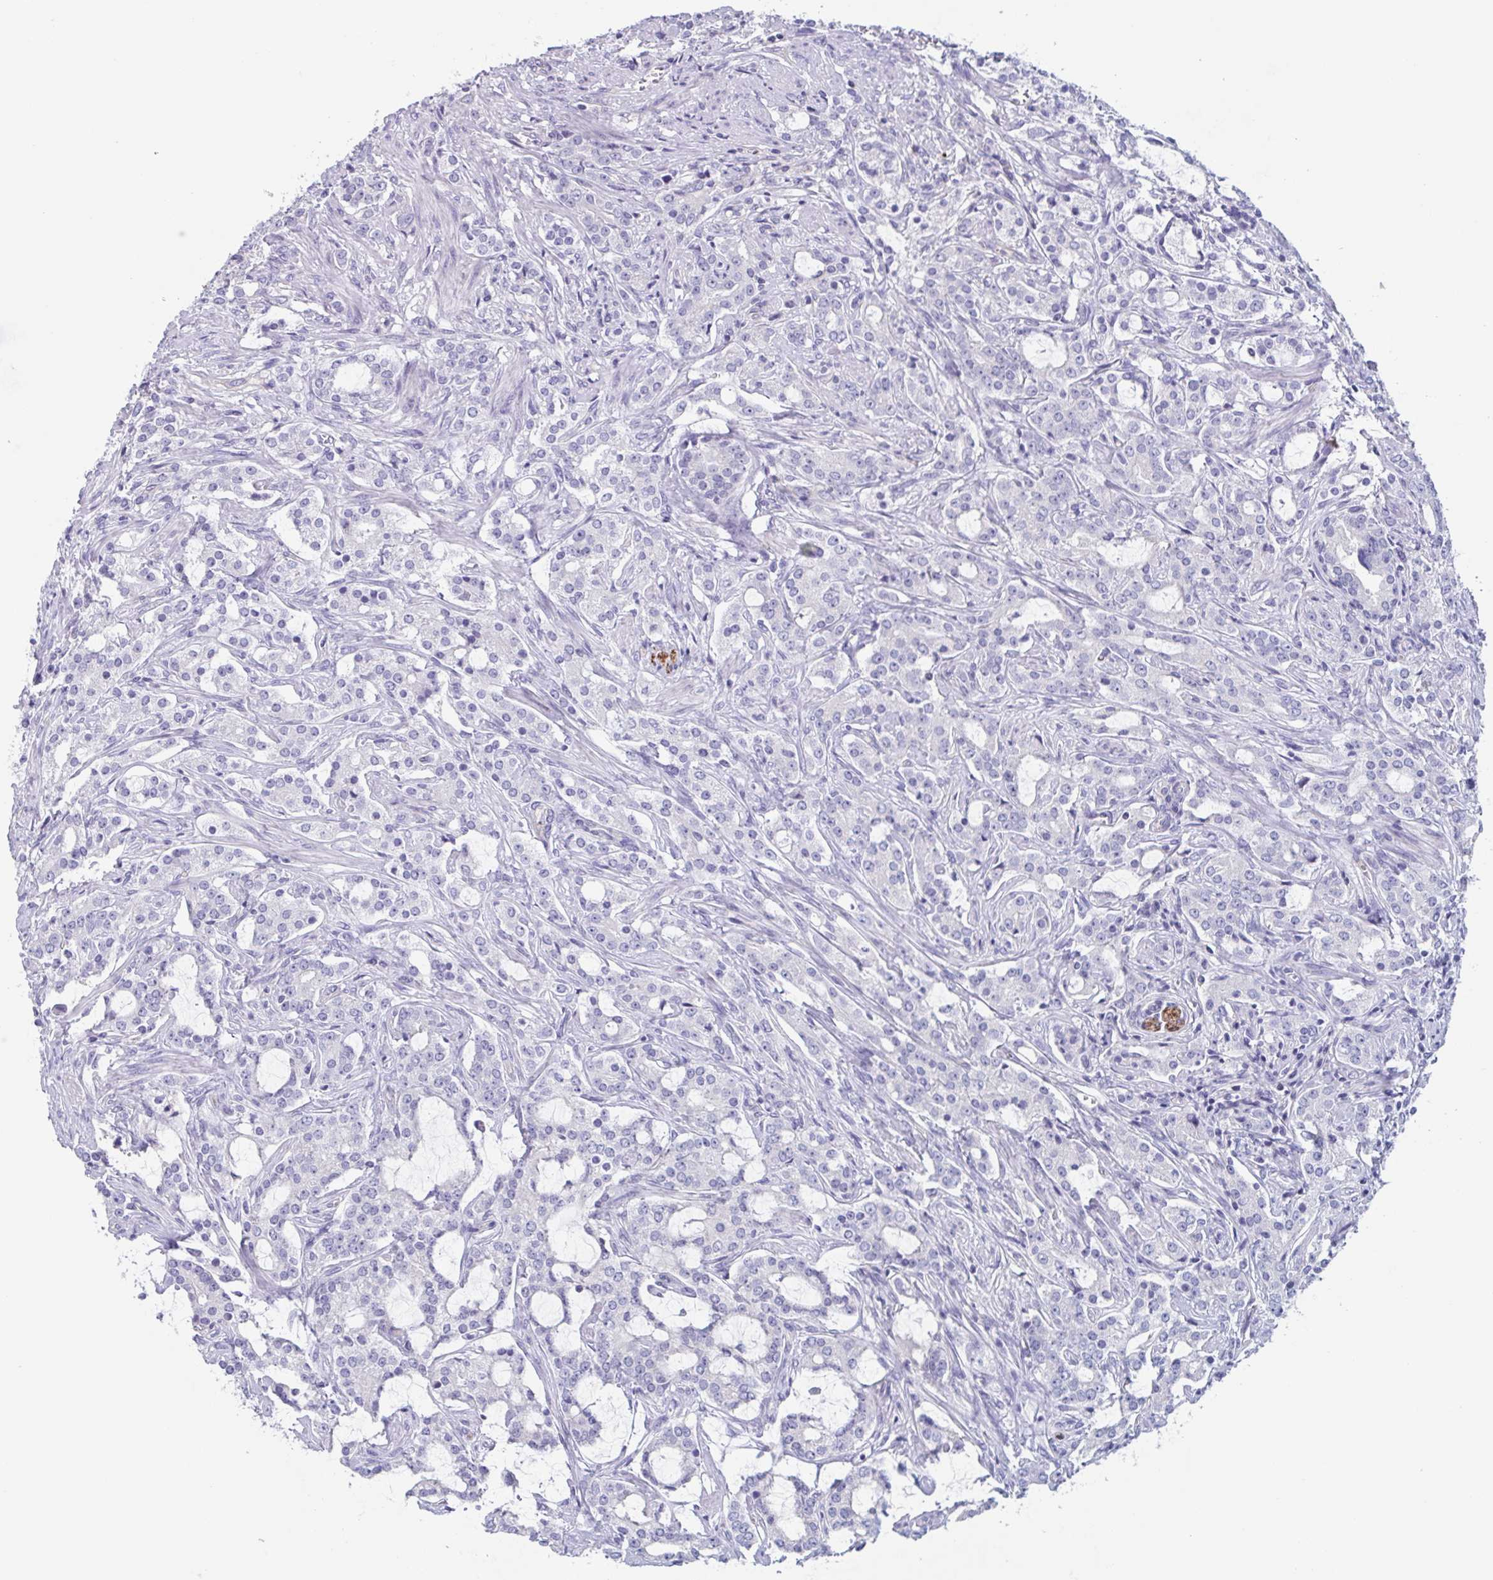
{"staining": {"intensity": "negative", "quantity": "none", "location": "none"}, "tissue": "prostate cancer", "cell_type": "Tumor cells", "image_type": "cancer", "snomed": [{"axis": "morphology", "description": "Adenocarcinoma, Medium grade"}, {"axis": "topography", "description": "Prostate"}], "caption": "There is no significant staining in tumor cells of prostate adenocarcinoma (medium-grade).", "gene": "BPI", "patient": {"sex": "male", "age": 57}}